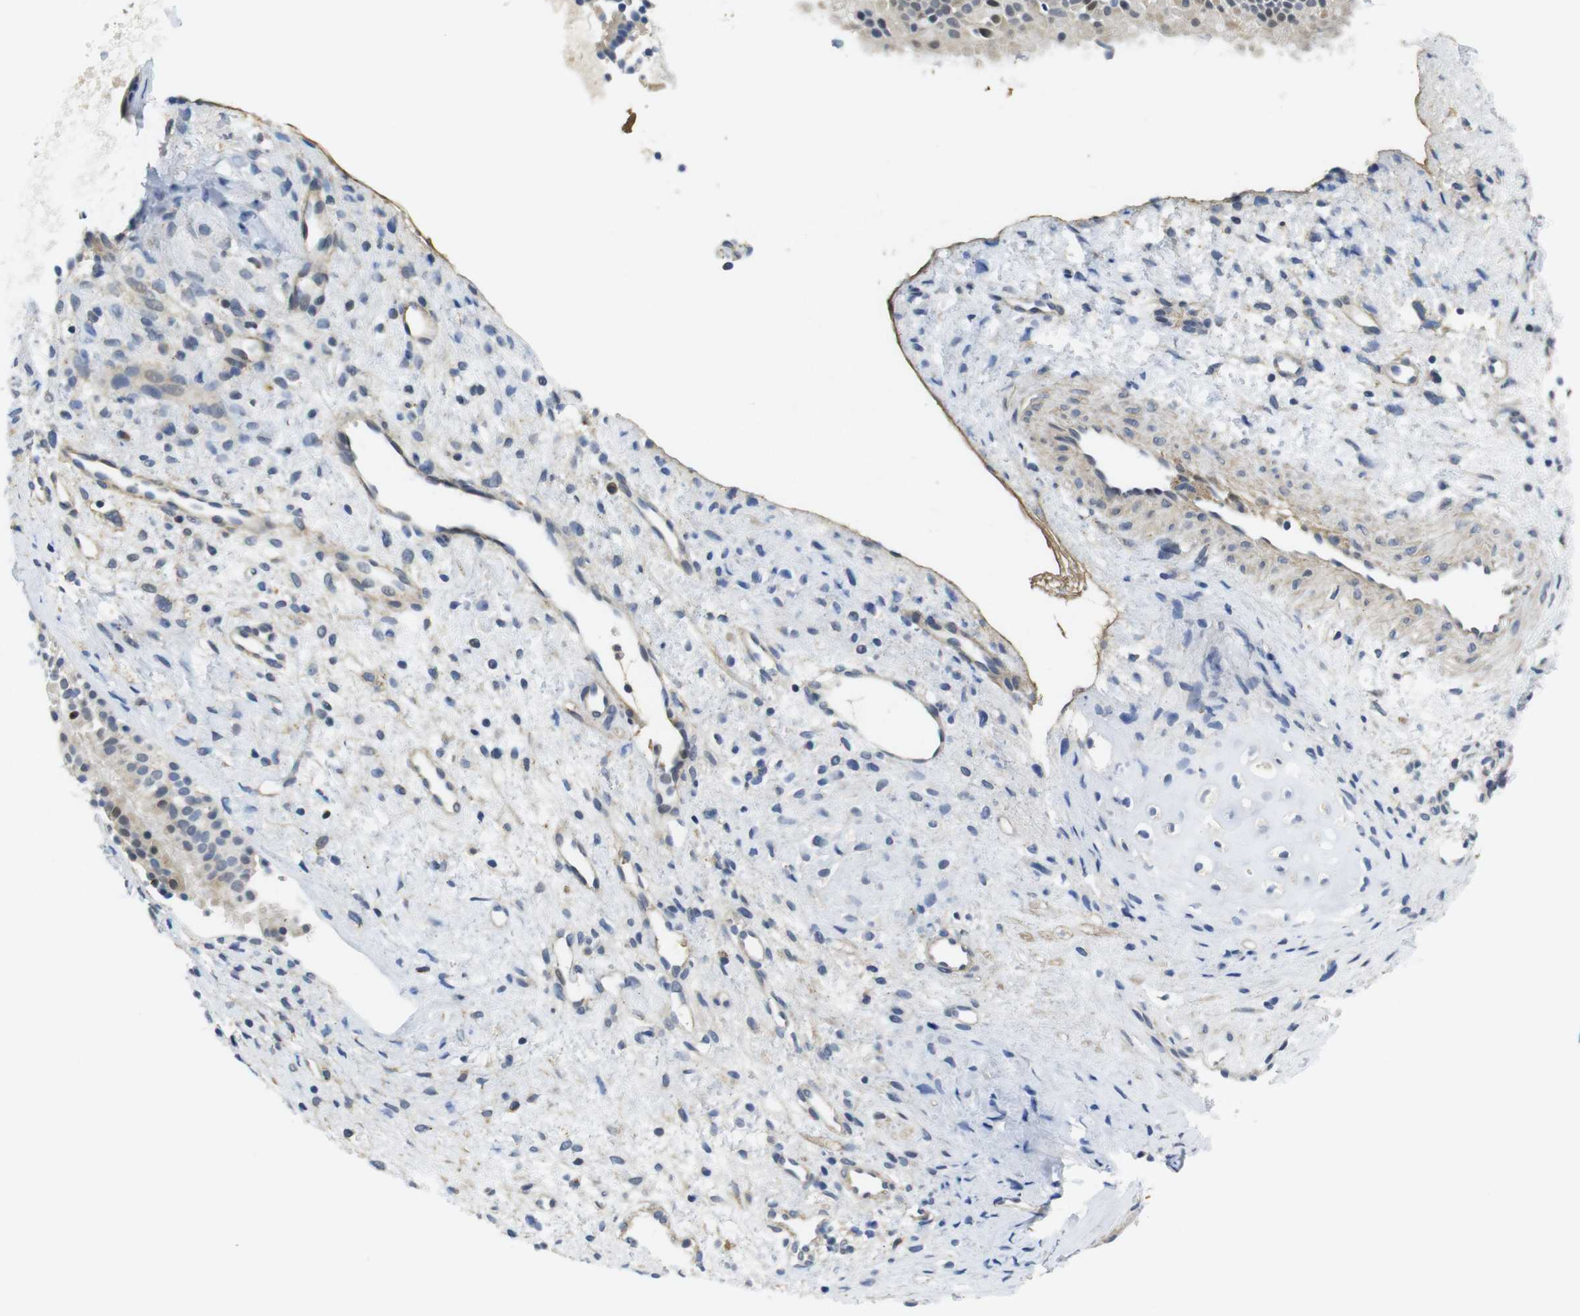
{"staining": {"intensity": "weak", "quantity": "<25%", "location": "cytoplasmic/membranous,nuclear"}, "tissue": "nasopharynx", "cell_type": "Respiratory epithelial cells", "image_type": "normal", "snomed": [{"axis": "morphology", "description": "Normal tissue, NOS"}, {"axis": "topography", "description": "Nasopharynx"}], "caption": "The image exhibits no significant positivity in respiratory epithelial cells of nasopharynx.", "gene": "FNTA", "patient": {"sex": "male", "age": 22}}